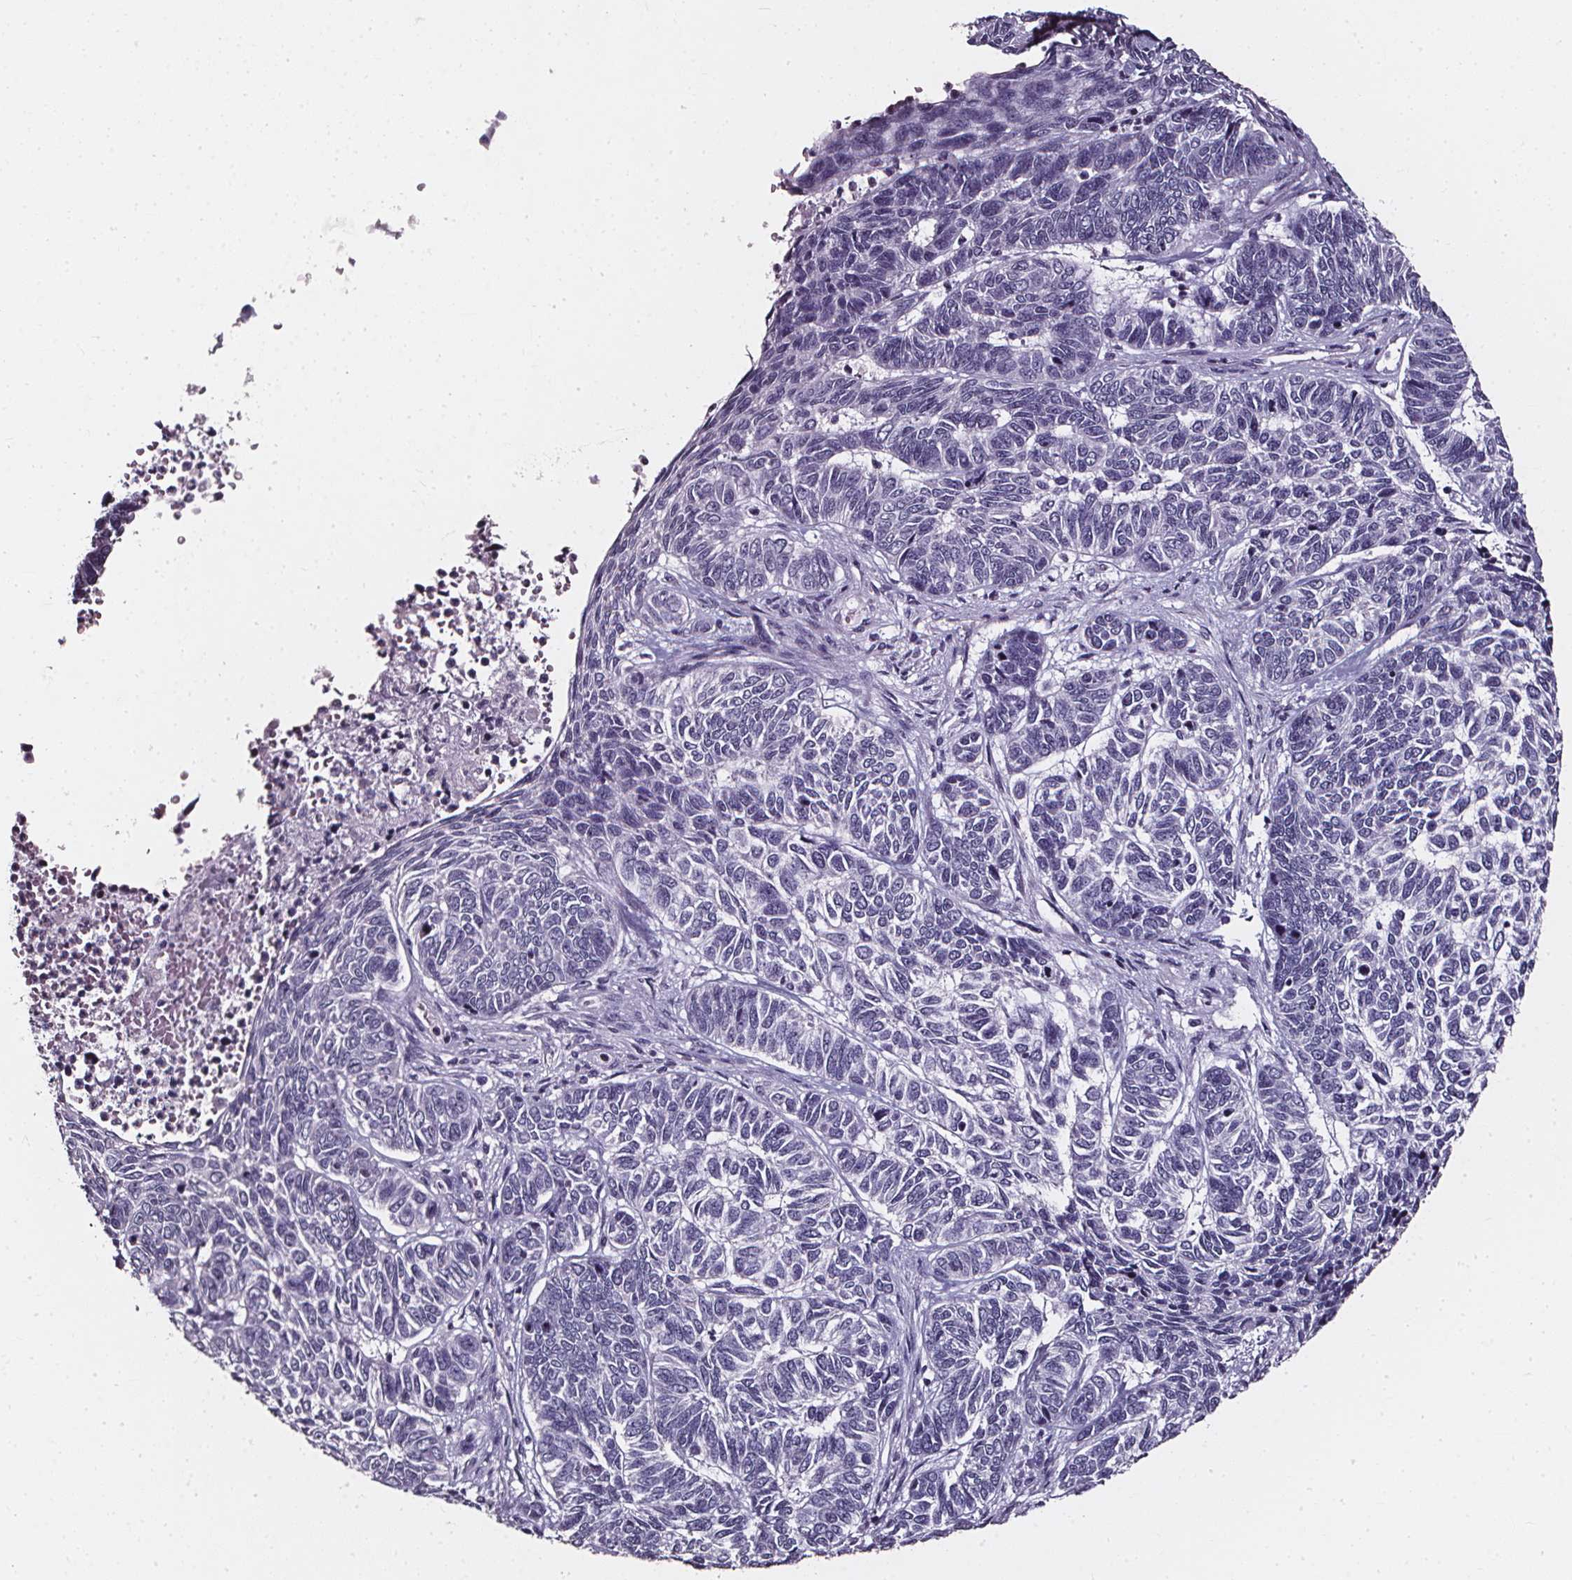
{"staining": {"intensity": "negative", "quantity": "none", "location": "none"}, "tissue": "skin cancer", "cell_type": "Tumor cells", "image_type": "cancer", "snomed": [{"axis": "morphology", "description": "Basal cell carcinoma"}, {"axis": "topography", "description": "Skin"}], "caption": "High power microscopy histopathology image of an immunohistochemistry image of skin basal cell carcinoma, revealing no significant staining in tumor cells.", "gene": "DEFA5", "patient": {"sex": "female", "age": 65}}